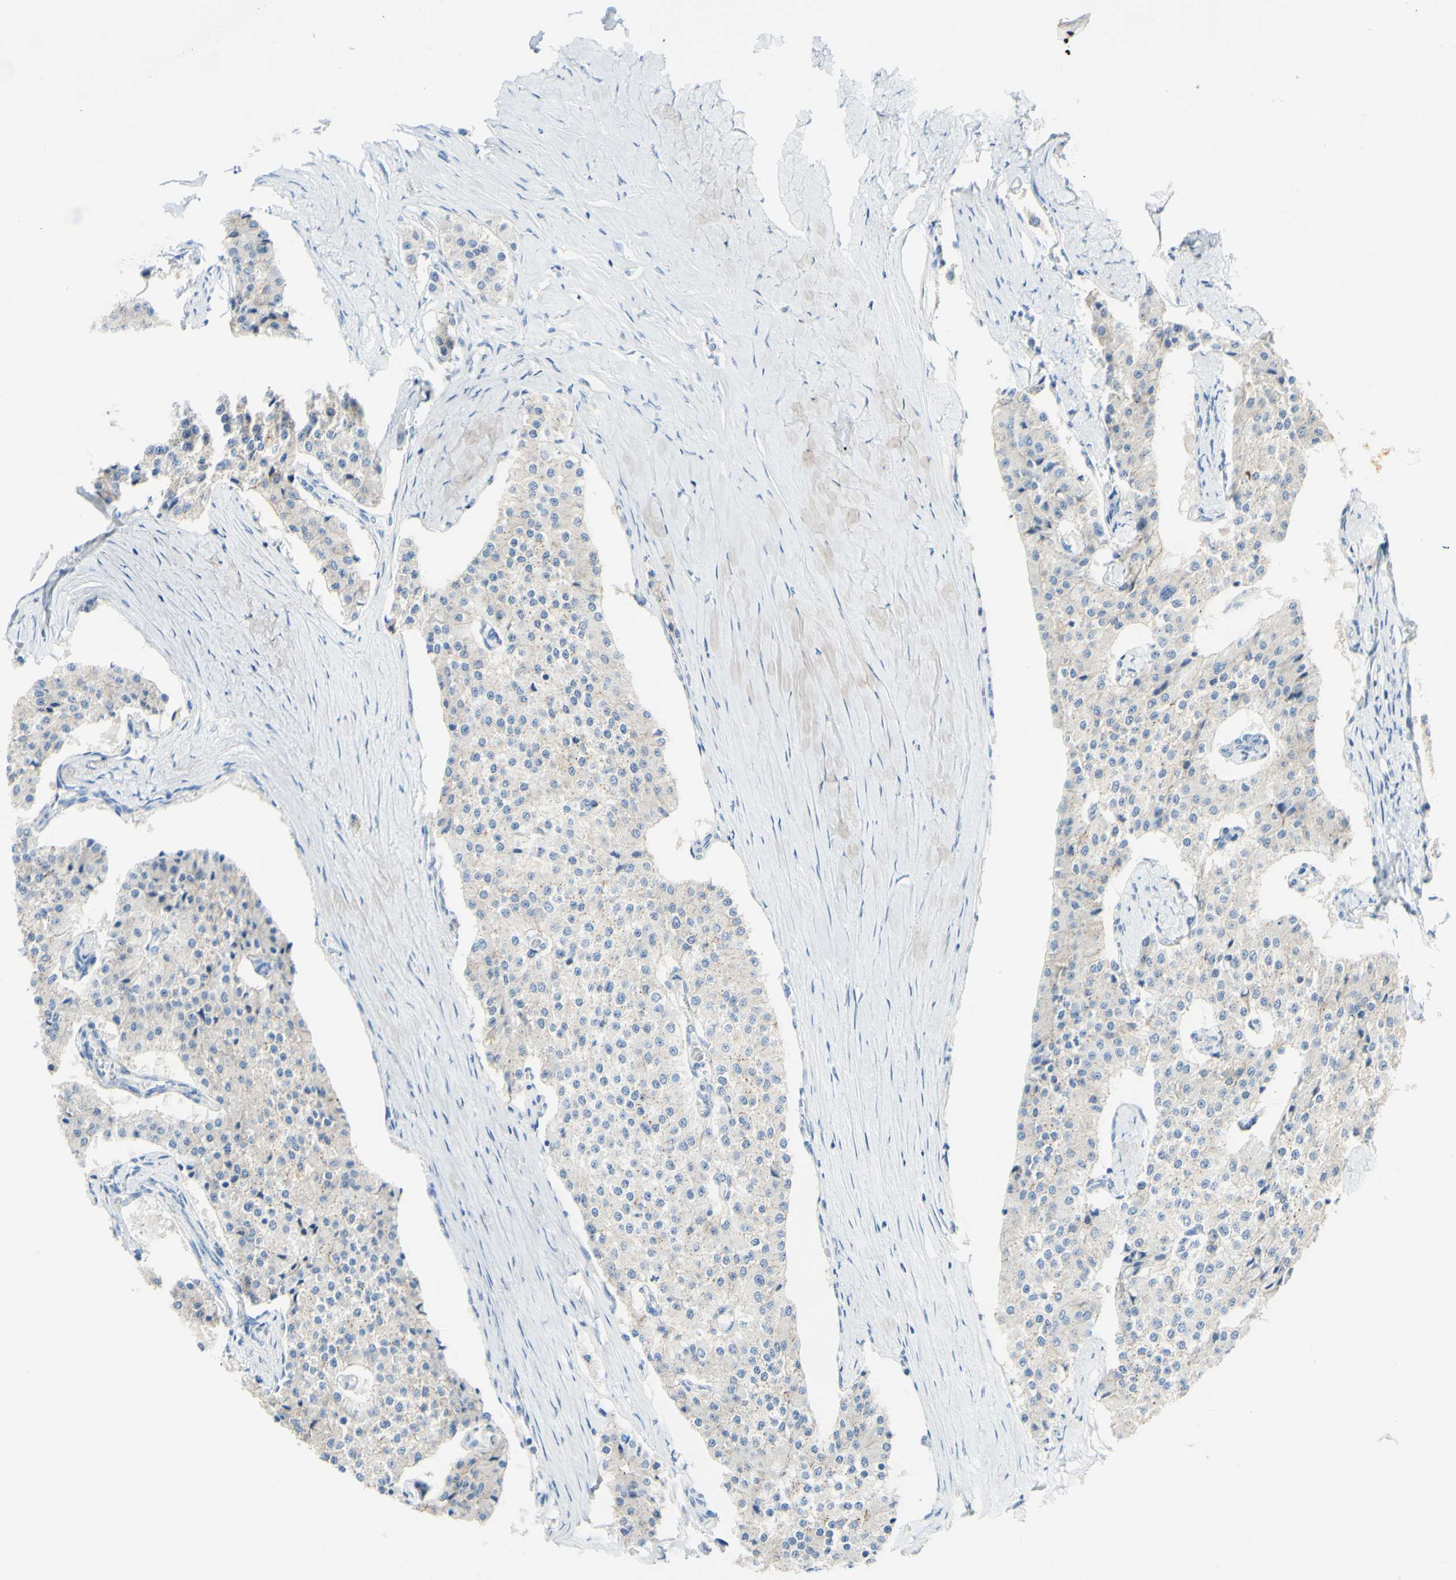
{"staining": {"intensity": "negative", "quantity": "none", "location": "none"}, "tissue": "carcinoid", "cell_type": "Tumor cells", "image_type": "cancer", "snomed": [{"axis": "morphology", "description": "Carcinoid, malignant, NOS"}, {"axis": "topography", "description": "Colon"}], "caption": "Immunohistochemistry (IHC) image of neoplastic tissue: carcinoid (malignant) stained with DAB reveals no significant protein positivity in tumor cells.", "gene": "DSC2", "patient": {"sex": "female", "age": 52}}